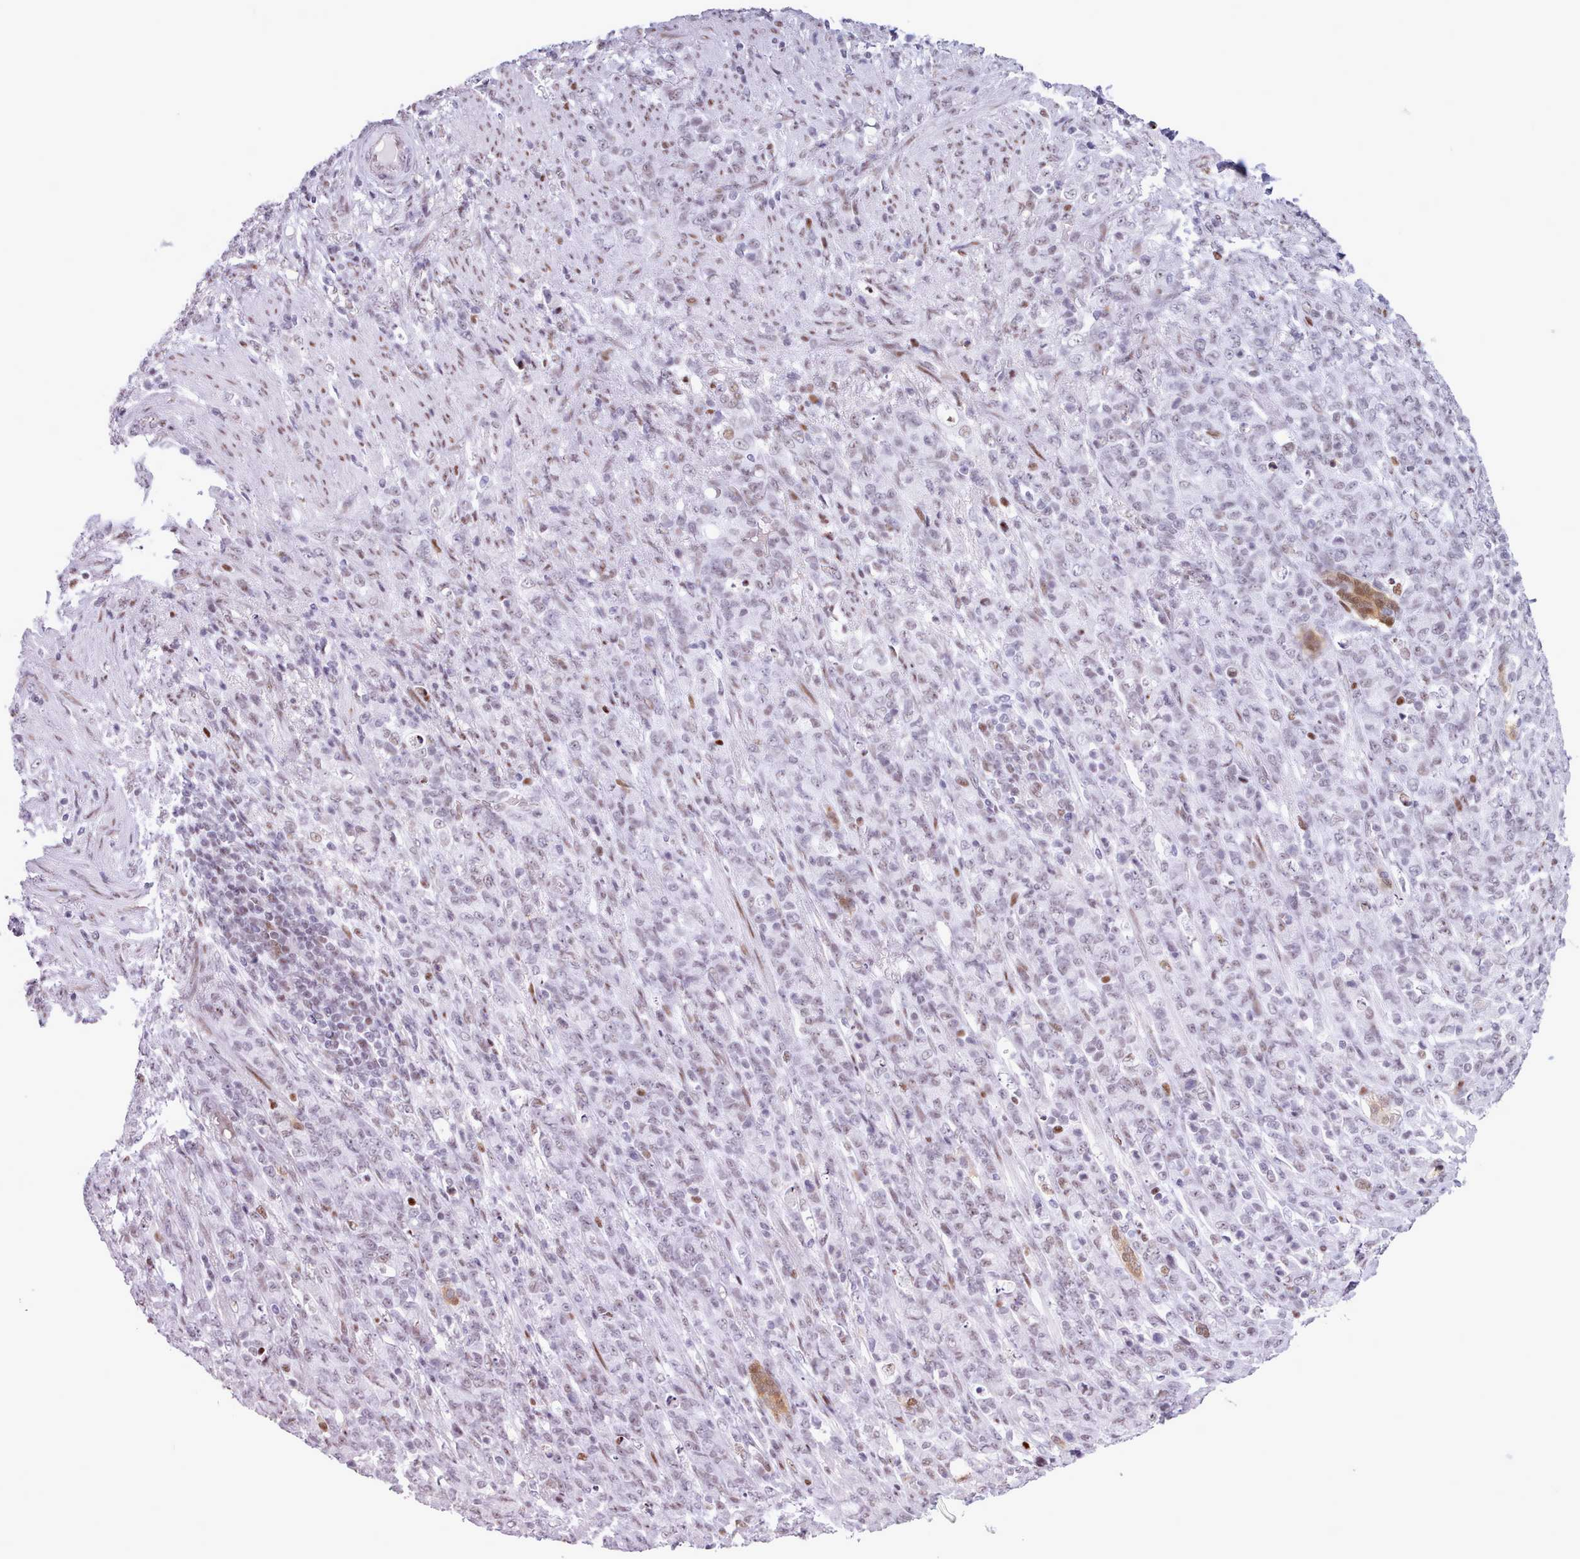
{"staining": {"intensity": "weak", "quantity": "<25%", "location": "nuclear"}, "tissue": "stomach cancer", "cell_type": "Tumor cells", "image_type": "cancer", "snomed": [{"axis": "morphology", "description": "Adenocarcinoma, NOS"}, {"axis": "topography", "description": "Stomach"}], "caption": "Human stomach cancer stained for a protein using immunohistochemistry demonstrates no expression in tumor cells.", "gene": "SRSF4", "patient": {"sex": "female", "age": 79}}